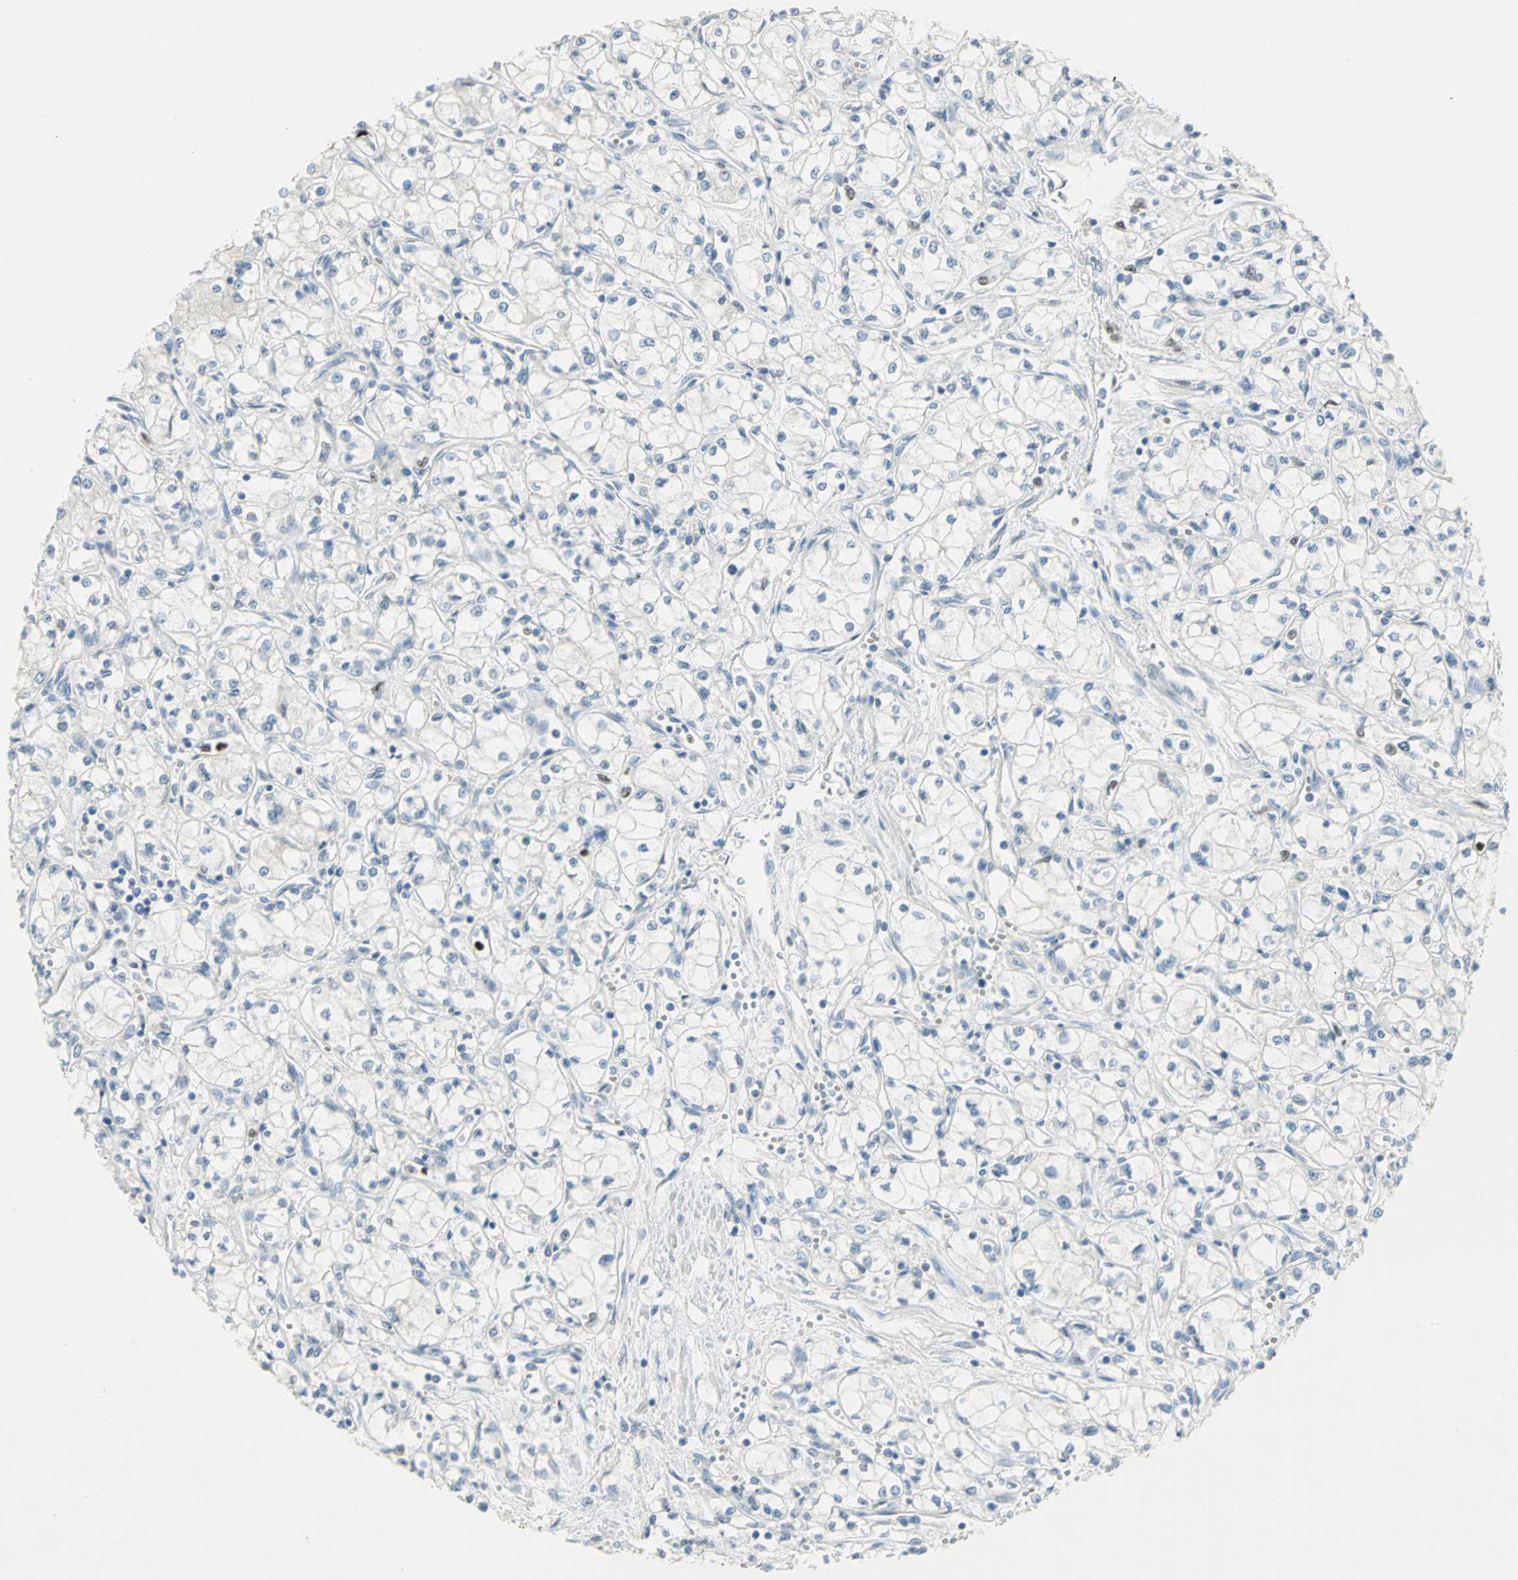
{"staining": {"intensity": "negative", "quantity": "none", "location": "none"}, "tissue": "renal cancer", "cell_type": "Tumor cells", "image_type": "cancer", "snomed": [{"axis": "morphology", "description": "Normal tissue, NOS"}, {"axis": "morphology", "description": "Adenocarcinoma, NOS"}, {"axis": "topography", "description": "Kidney"}], "caption": "Renal cancer stained for a protein using IHC displays no staining tumor cells.", "gene": "BCL6", "patient": {"sex": "male", "age": 59}}